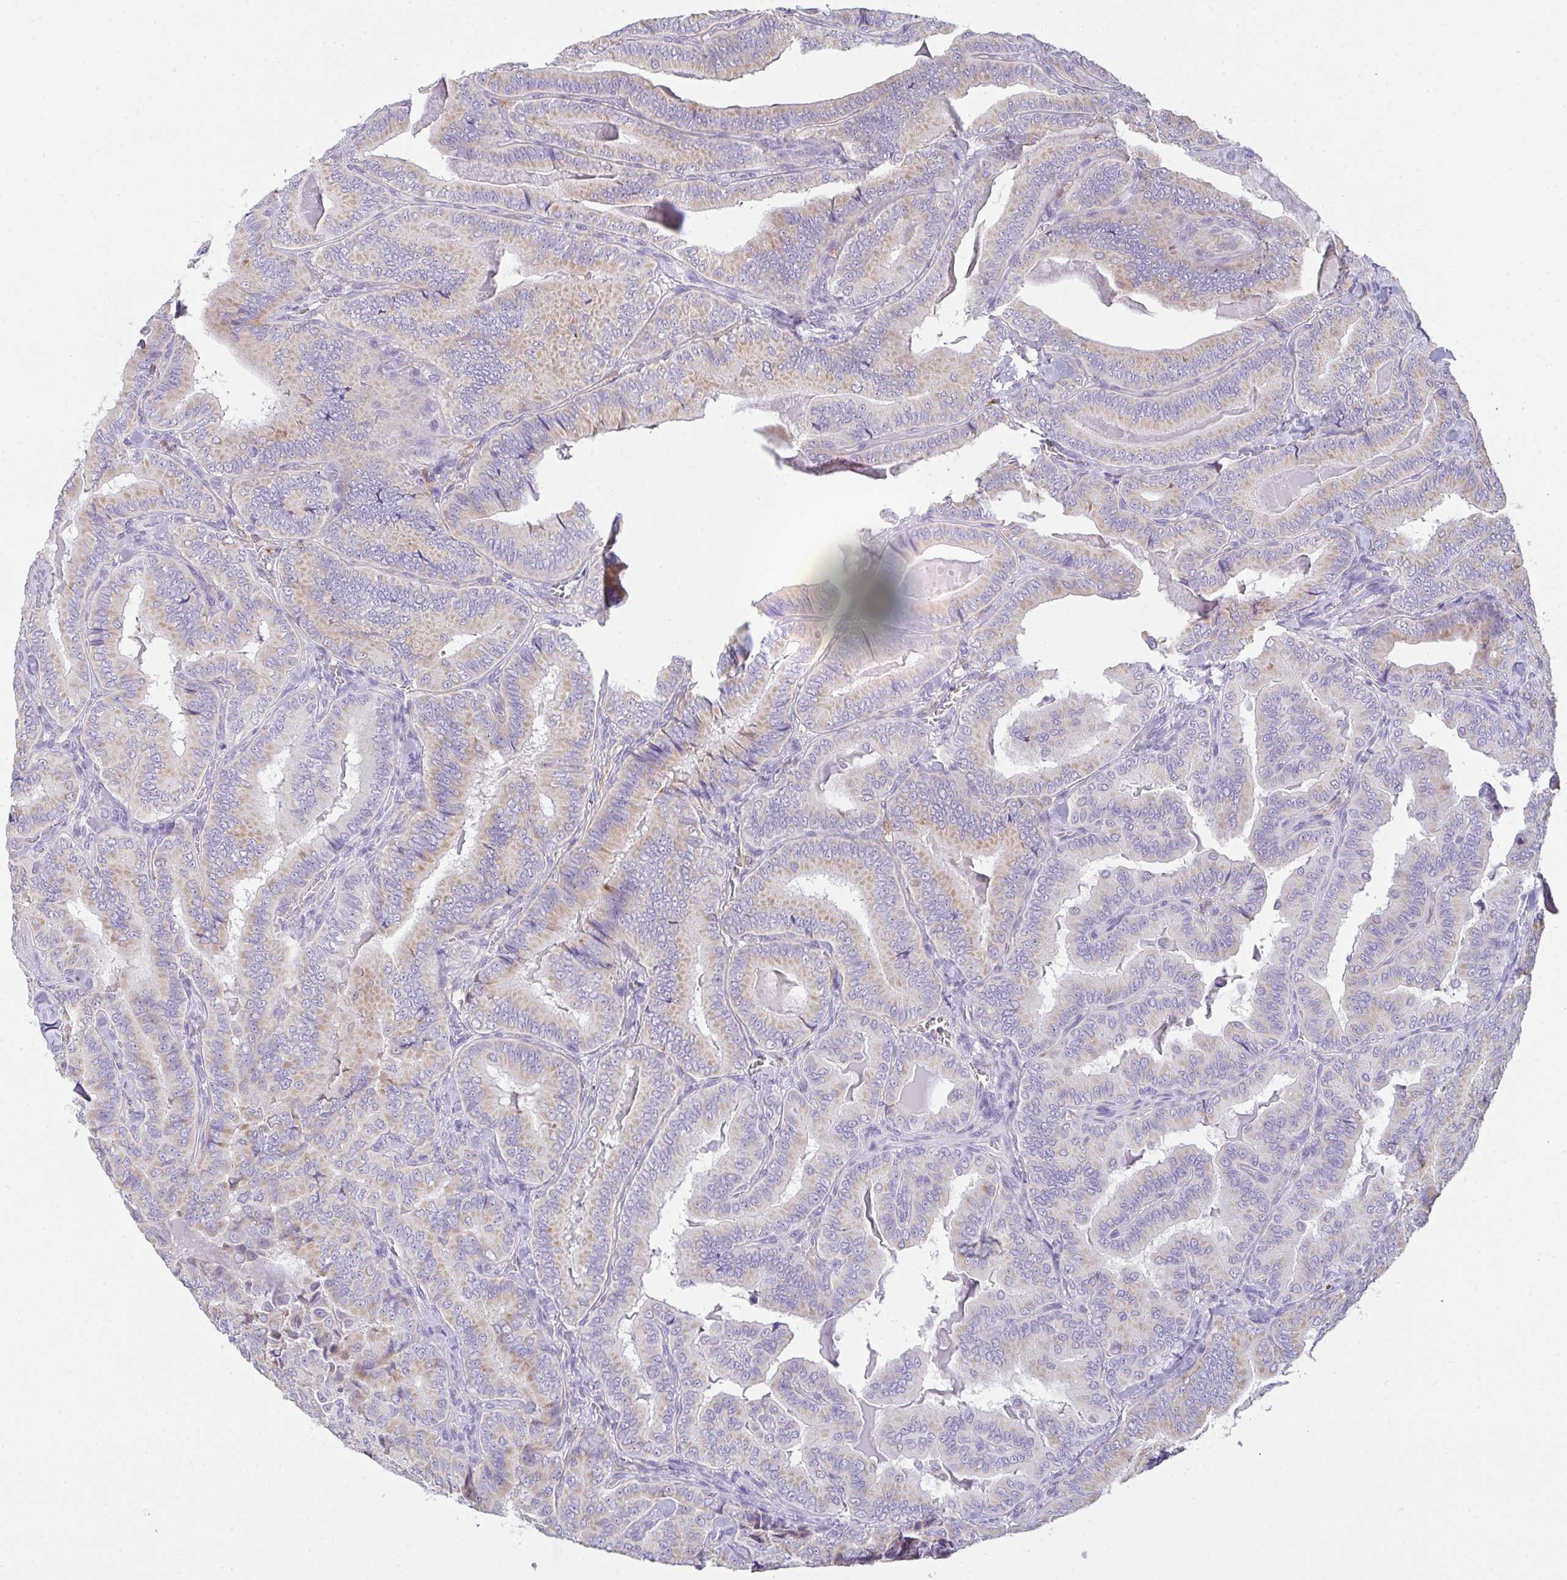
{"staining": {"intensity": "weak", "quantity": "25%-75%", "location": "cytoplasmic/membranous"}, "tissue": "thyroid cancer", "cell_type": "Tumor cells", "image_type": "cancer", "snomed": [{"axis": "morphology", "description": "Papillary adenocarcinoma, NOS"}, {"axis": "topography", "description": "Thyroid gland"}], "caption": "Brown immunohistochemical staining in papillary adenocarcinoma (thyroid) reveals weak cytoplasmic/membranous expression in about 25%-75% of tumor cells.", "gene": "COX7B", "patient": {"sex": "male", "age": 61}}